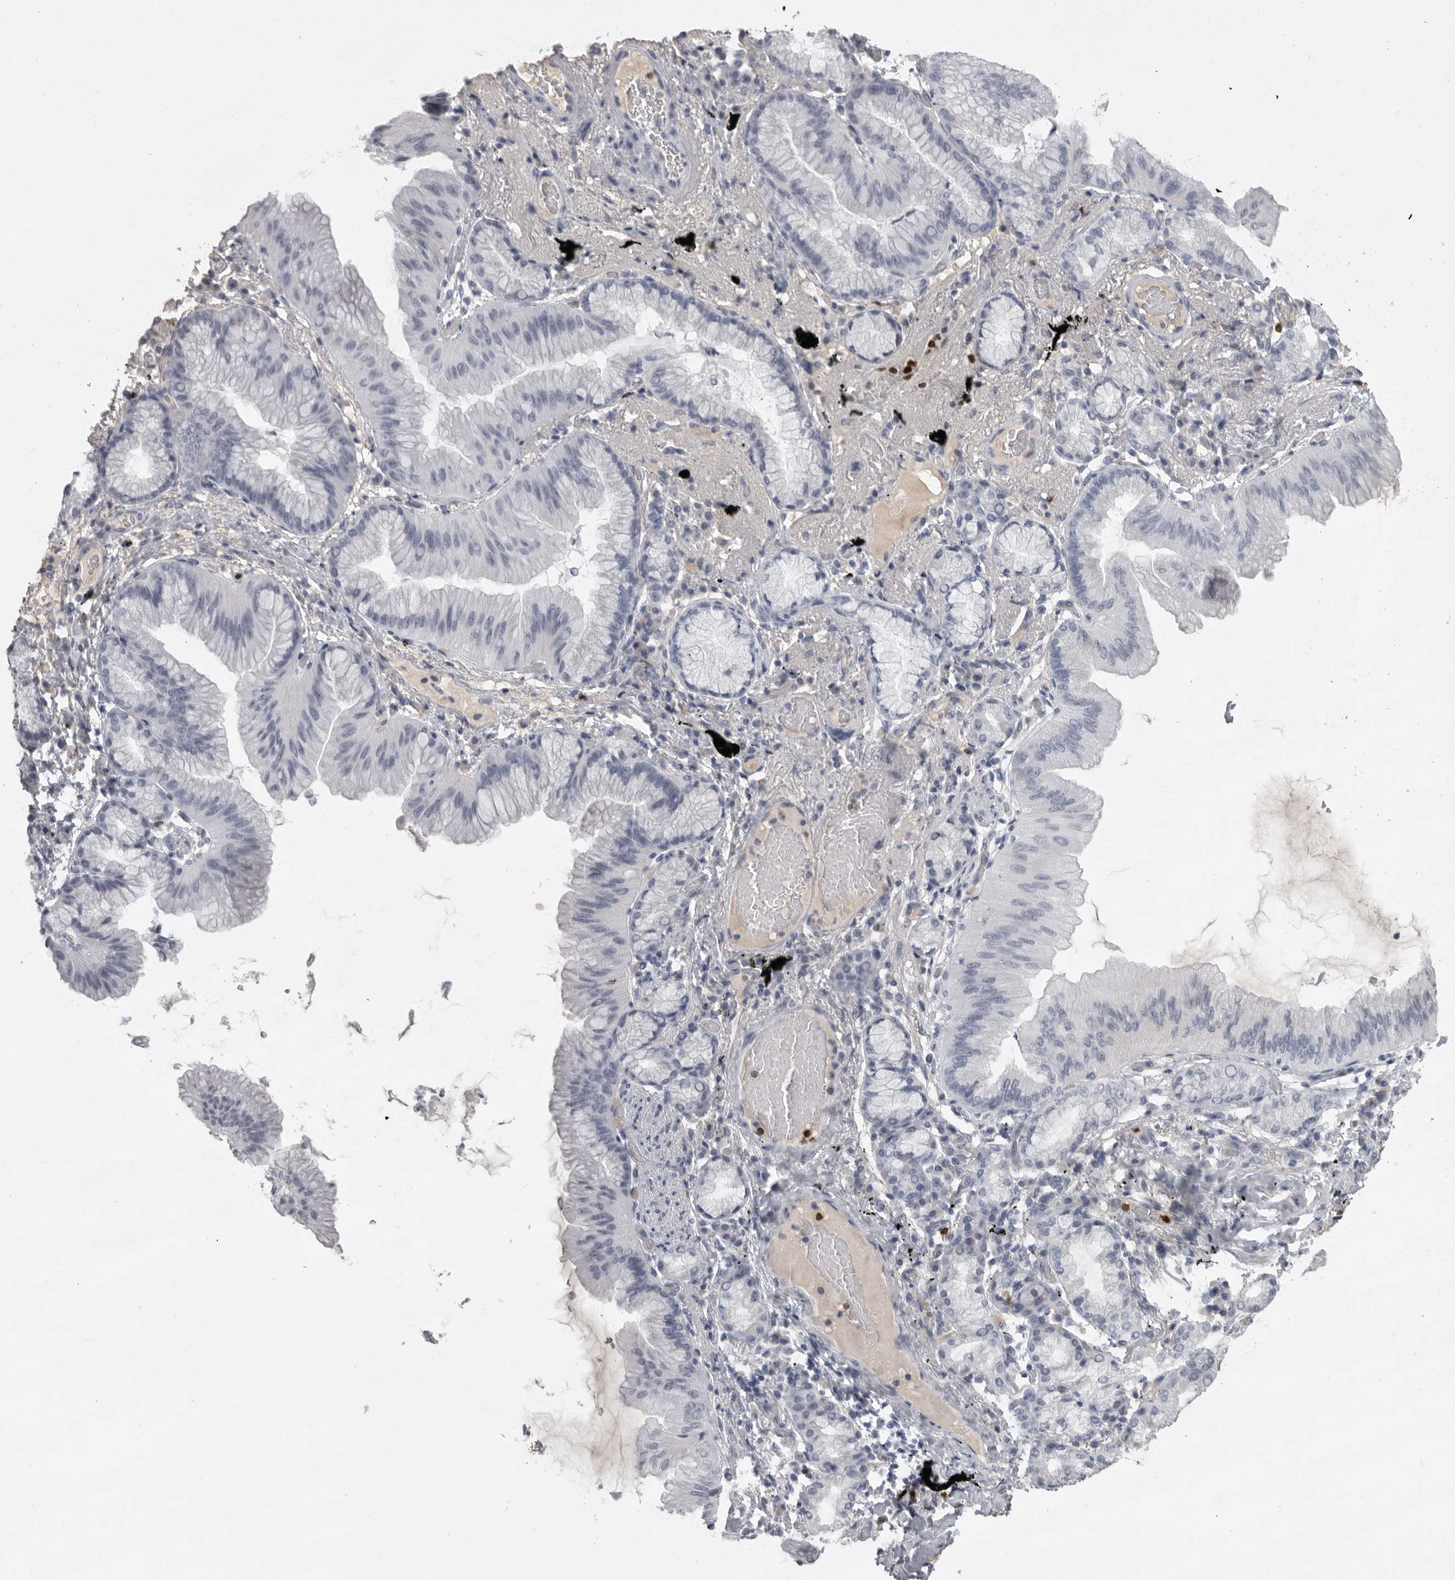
{"staining": {"intensity": "negative", "quantity": "none", "location": "none"}, "tissue": "lung cancer", "cell_type": "Tumor cells", "image_type": "cancer", "snomed": [{"axis": "morphology", "description": "Adenocarcinoma, NOS"}, {"axis": "topography", "description": "Lung"}], "caption": "Lung adenocarcinoma was stained to show a protein in brown. There is no significant staining in tumor cells.", "gene": "GNLY", "patient": {"sex": "female", "age": 70}}